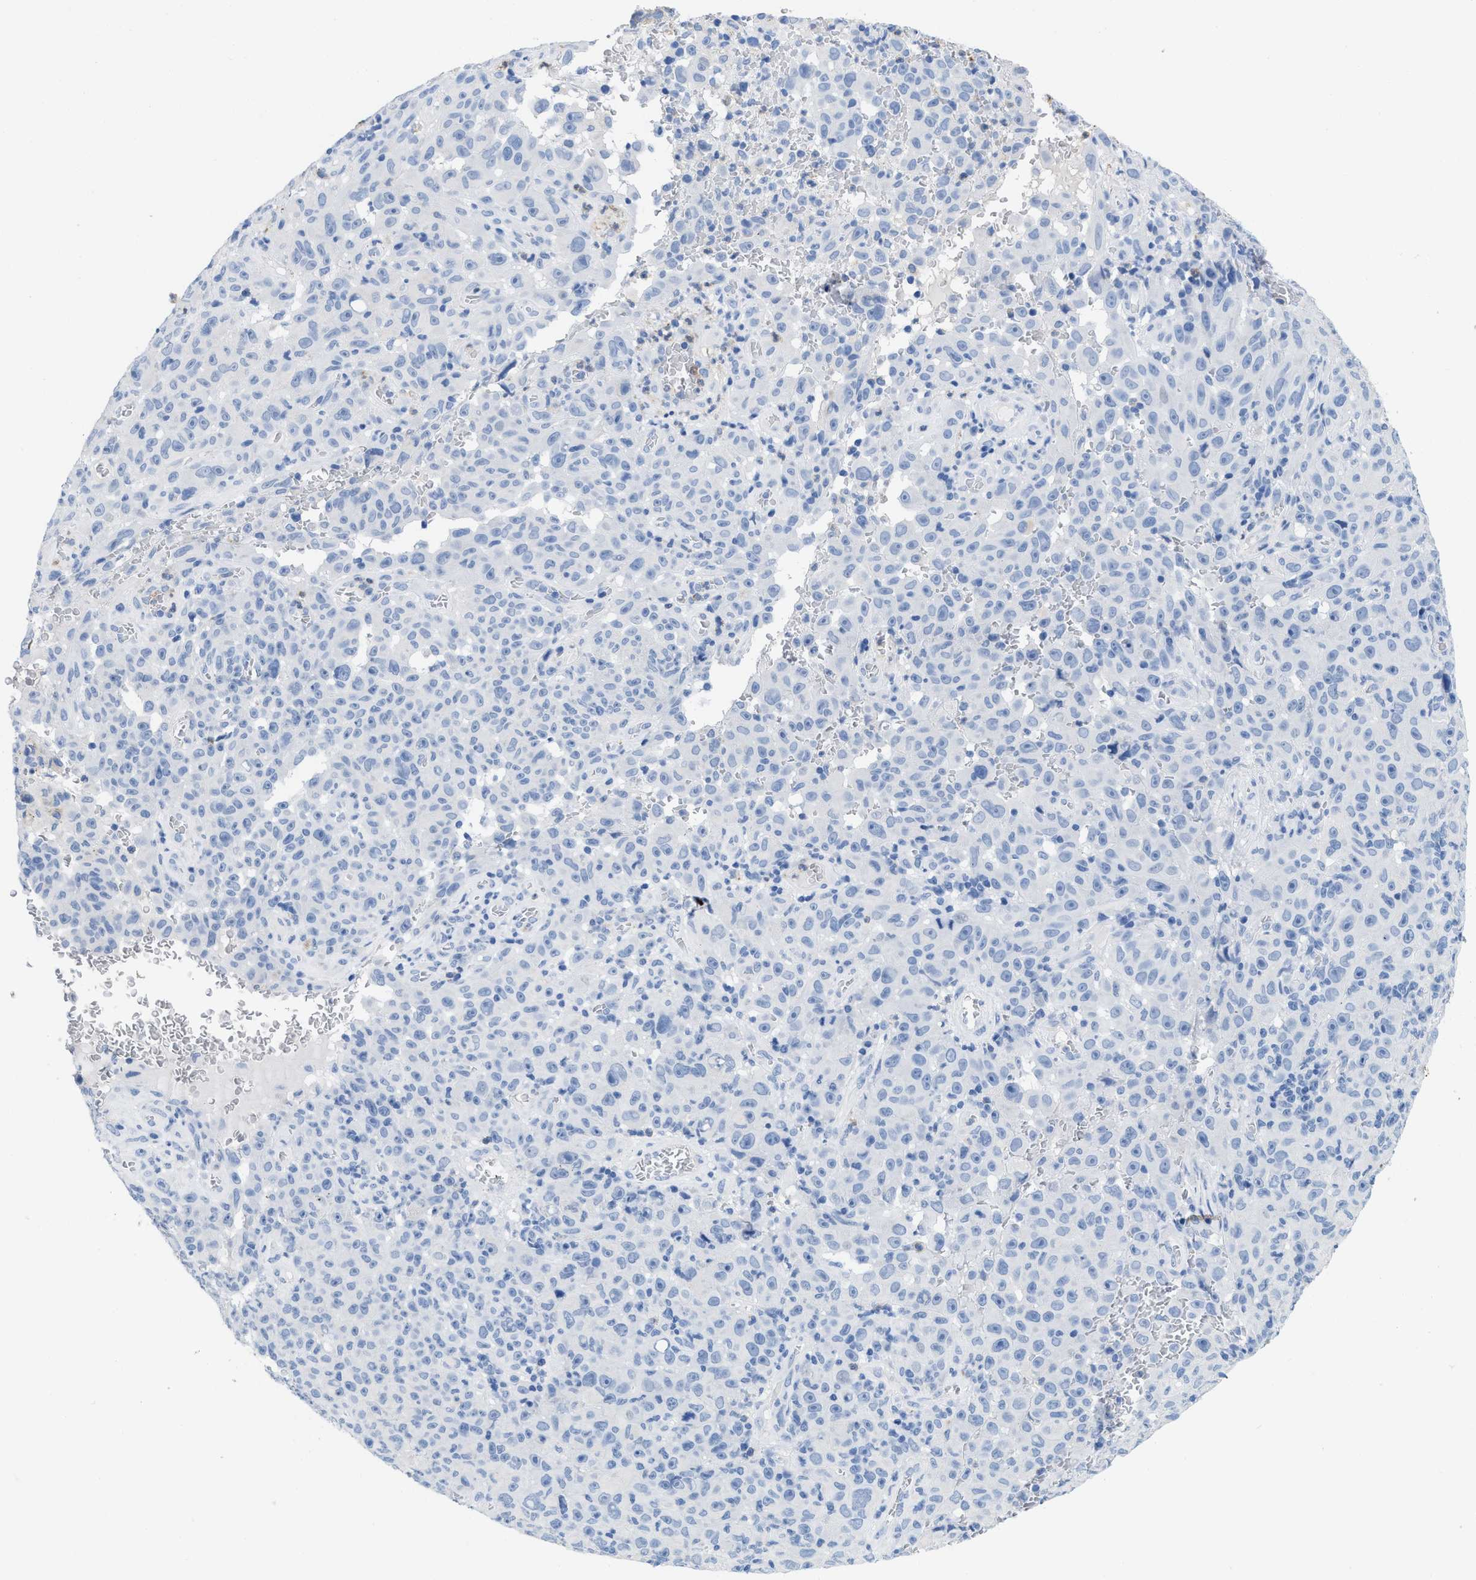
{"staining": {"intensity": "negative", "quantity": "none", "location": "none"}, "tissue": "melanoma", "cell_type": "Tumor cells", "image_type": "cancer", "snomed": [{"axis": "morphology", "description": "Malignant melanoma, NOS"}, {"axis": "topography", "description": "Skin"}], "caption": "DAB (3,3'-diaminobenzidine) immunohistochemical staining of malignant melanoma reveals no significant staining in tumor cells.", "gene": "CR1", "patient": {"sex": "female", "age": 82}}